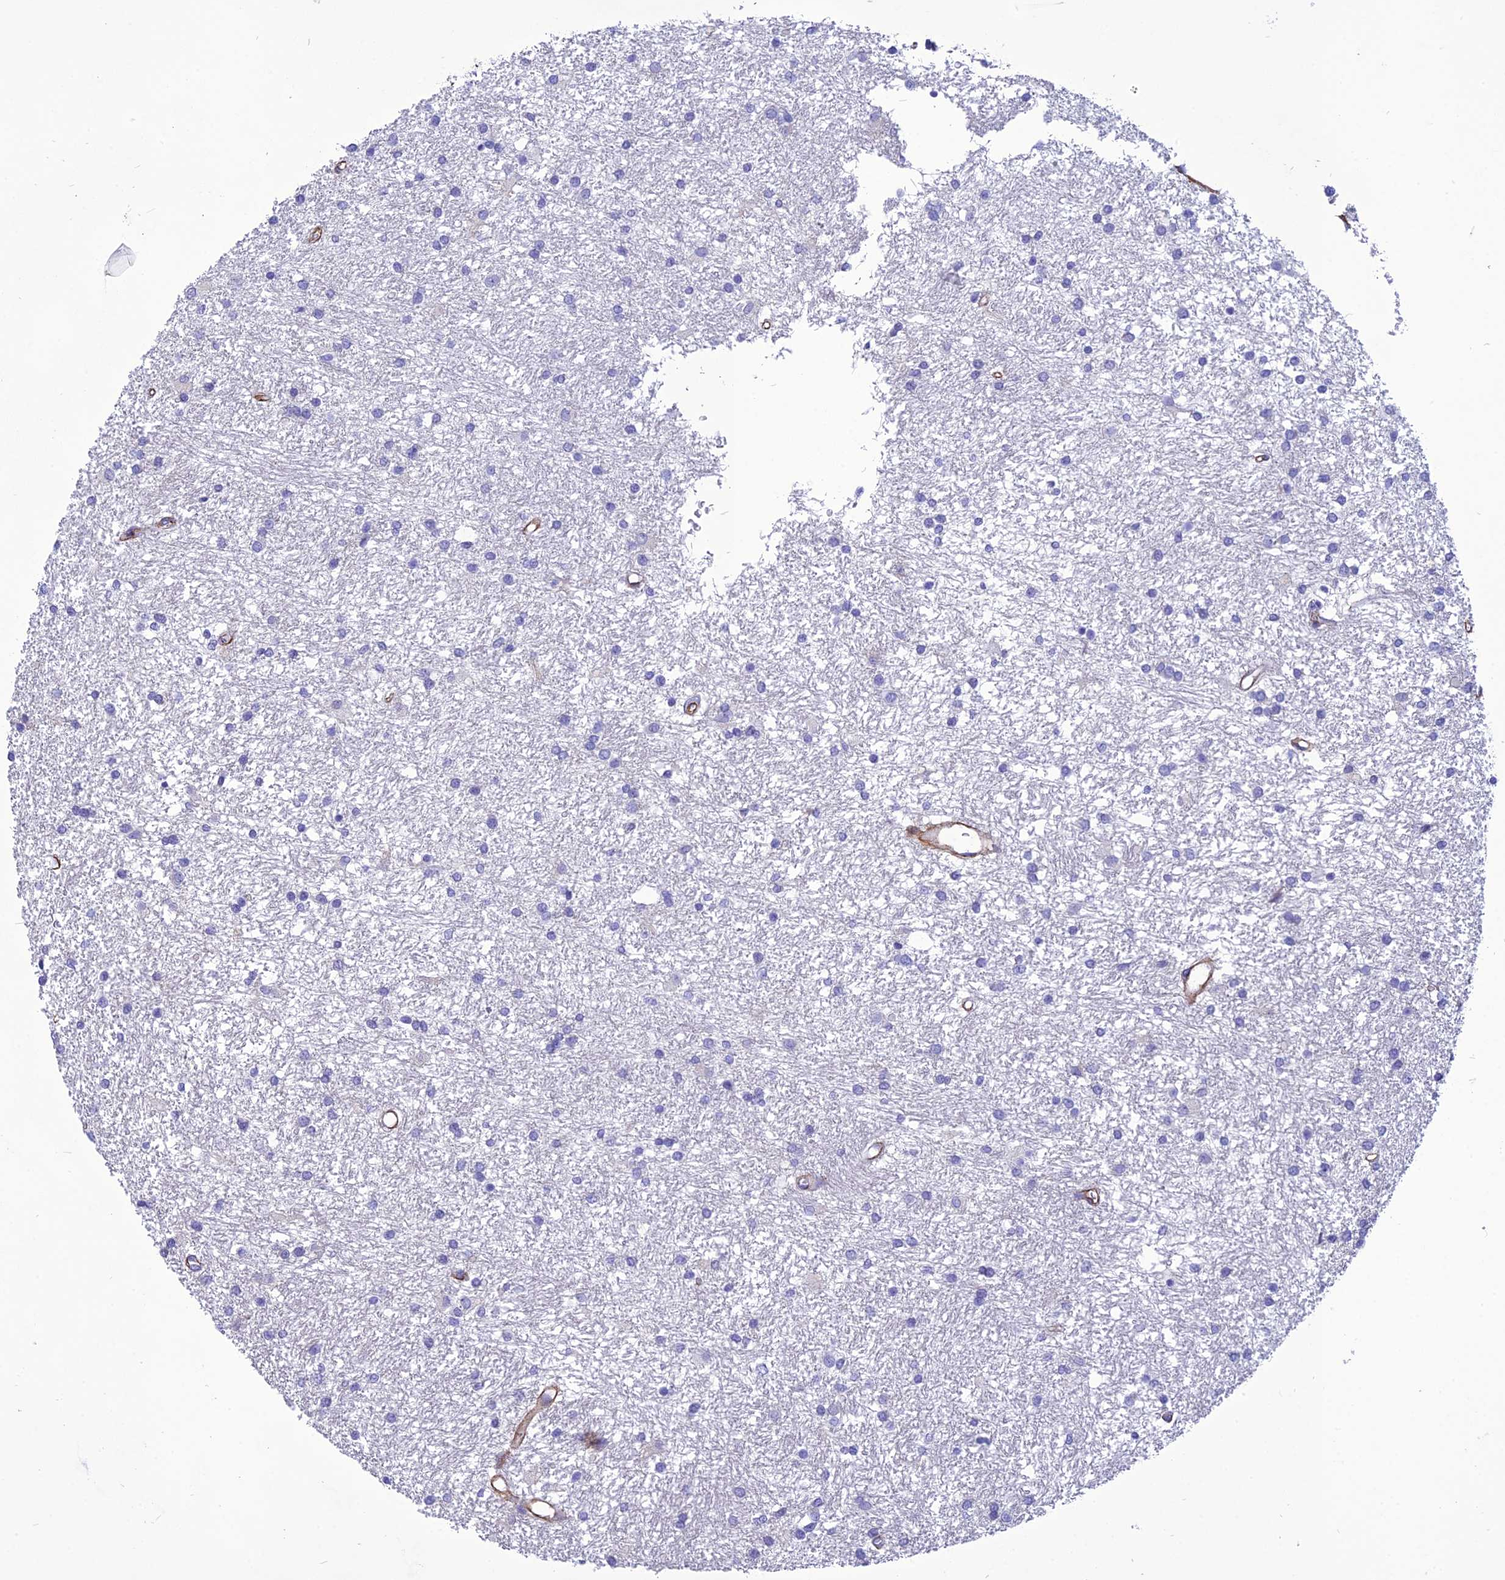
{"staining": {"intensity": "negative", "quantity": "none", "location": "none"}, "tissue": "glioma", "cell_type": "Tumor cells", "image_type": "cancer", "snomed": [{"axis": "morphology", "description": "Glioma, malignant, High grade"}, {"axis": "topography", "description": "Brain"}], "caption": "IHC image of neoplastic tissue: human malignant high-grade glioma stained with DAB exhibits no significant protein expression in tumor cells. (Brightfield microscopy of DAB immunohistochemistry (IHC) at high magnification).", "gene": "NKD1", "patient": {"sex": "male", "age": 77}}